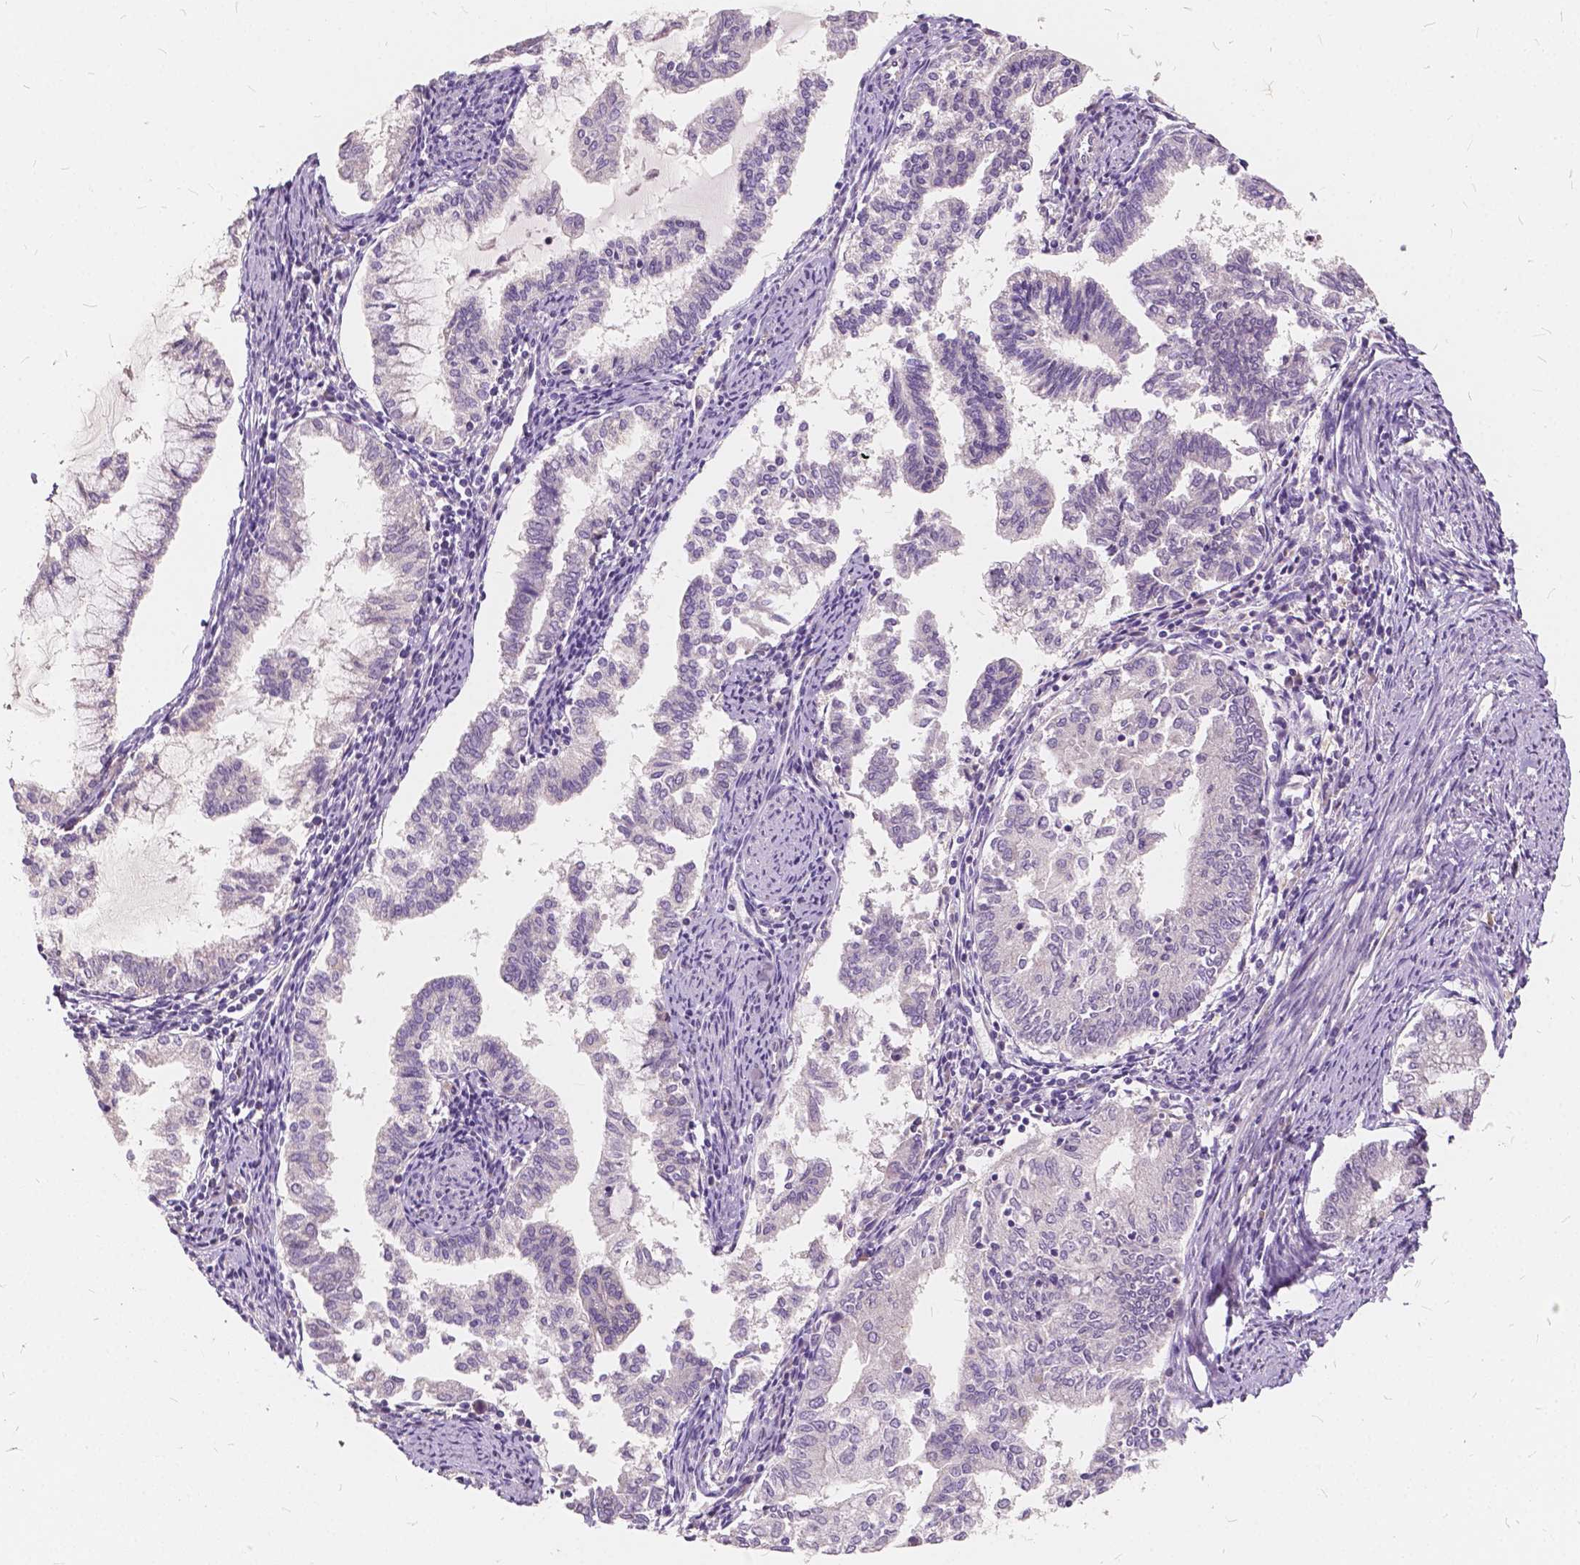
{"staining": {"intensity": "negative", "quantity": "none", "location": "none"}, "tissue": "endometrial cancer", "cell_type": "Tumor cells", "image_type": "cancer", "snomed": [{"axis": "morphology", "description": "Adenocarcinoma, NOS"}, {"axis": "topography", "description": "Endometrium"}], "caption": "There is no significant positivity in tumor cells of adenocarcinoma (endometrial).", "gene": "SLC7A8", "patient": {"sex": "female", "age": 79}}